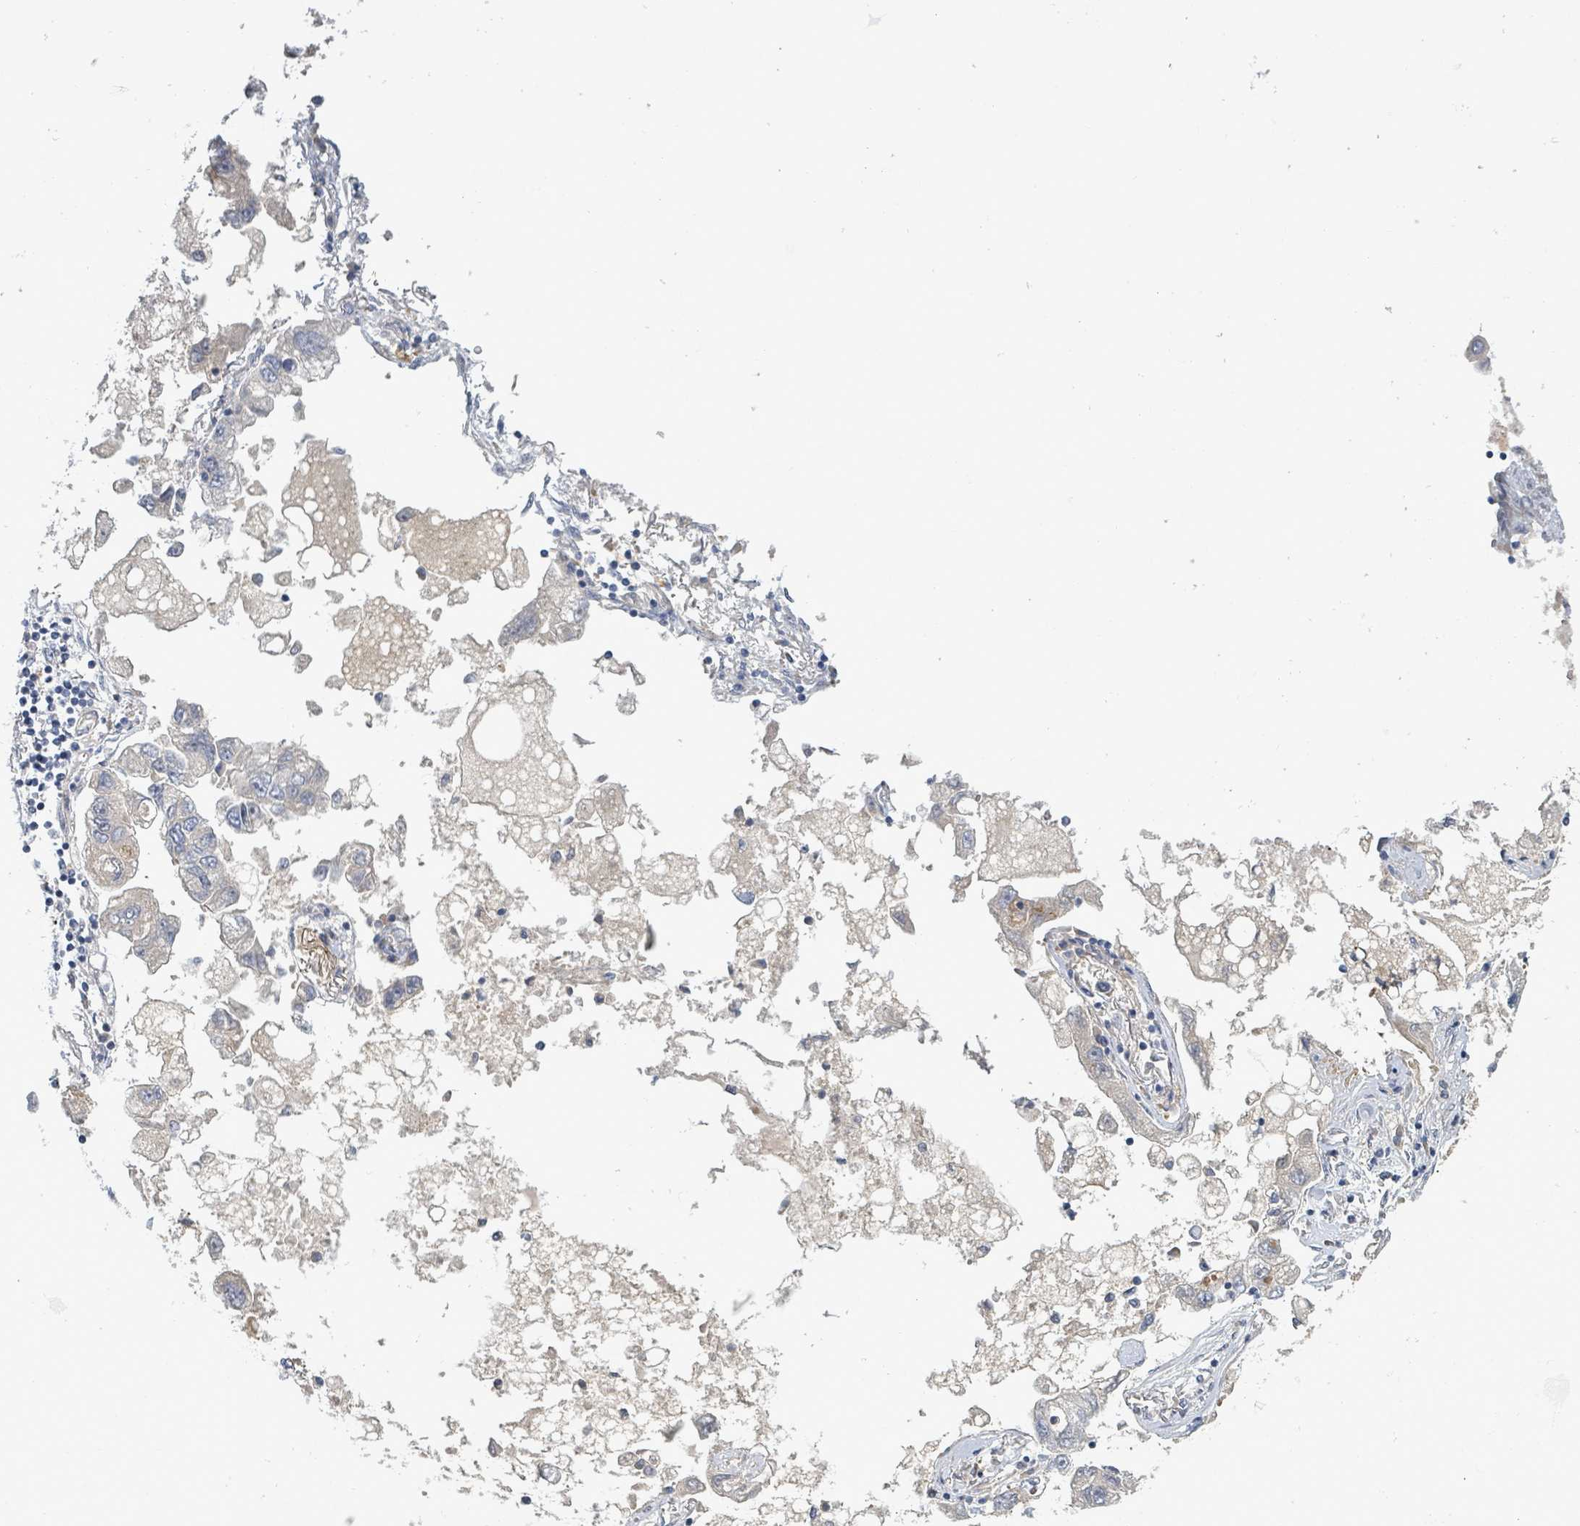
{"staining": {"intensity": "negative", "quantity": "none", "location": "none"}, "tissue": "lung cancer", "cell_type": "Tumor cells", "image_type": "cancer", "snomed": [{"axis": "morphology", "description": "Adenocarcinoma, NOS"}, {"axis": "topography", "description": "Lung"}], "caption": "Tumor cells are negative for protein expression in human adenocarcinoma (lung).", "gene": "CFAP210", "patient": {"sex": "female", "age": 54}}